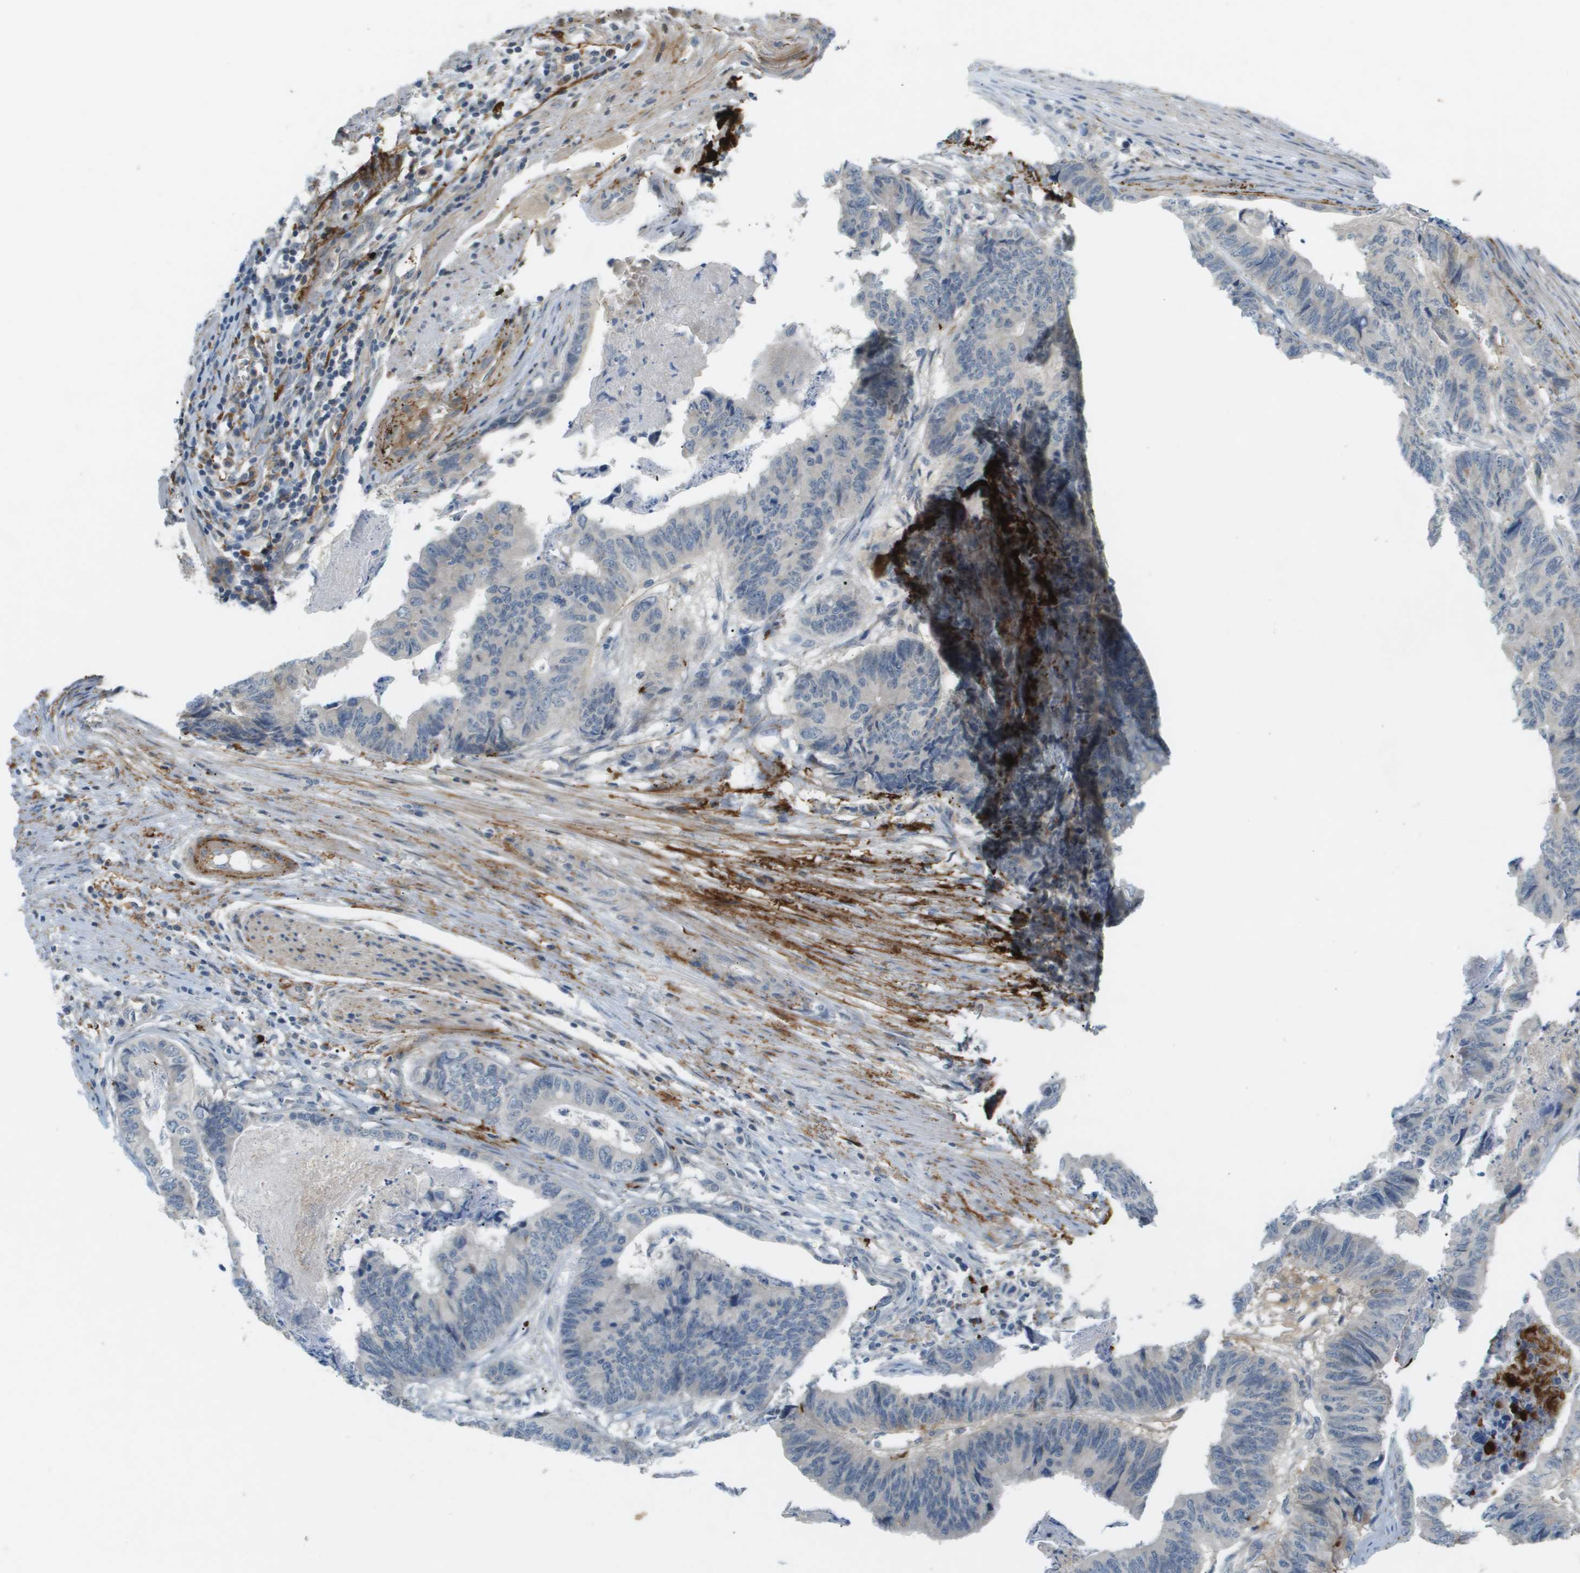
{"staining": {"intensity": "negative", "quantity": "none", "location": "none"}, "tissue": "stomach cancer", "cell_type": "Tumor cells", "image_type": "cancer", "snomed": [{"axis": "morphology", "description": "Adenocarcinoma, NOS"}, {"axis": "topography", "description": "Stomach, lower"}], "caption": "Photomicrograph shows no protein positivity in tumor cells of stomach adenocarcinoma tissue. (DAB immunohistochemistry (IHC) visualized using brightfield microscopy, high magnification).", "gene": "VTN", "patient": {"sex": "male", "age": 77}}